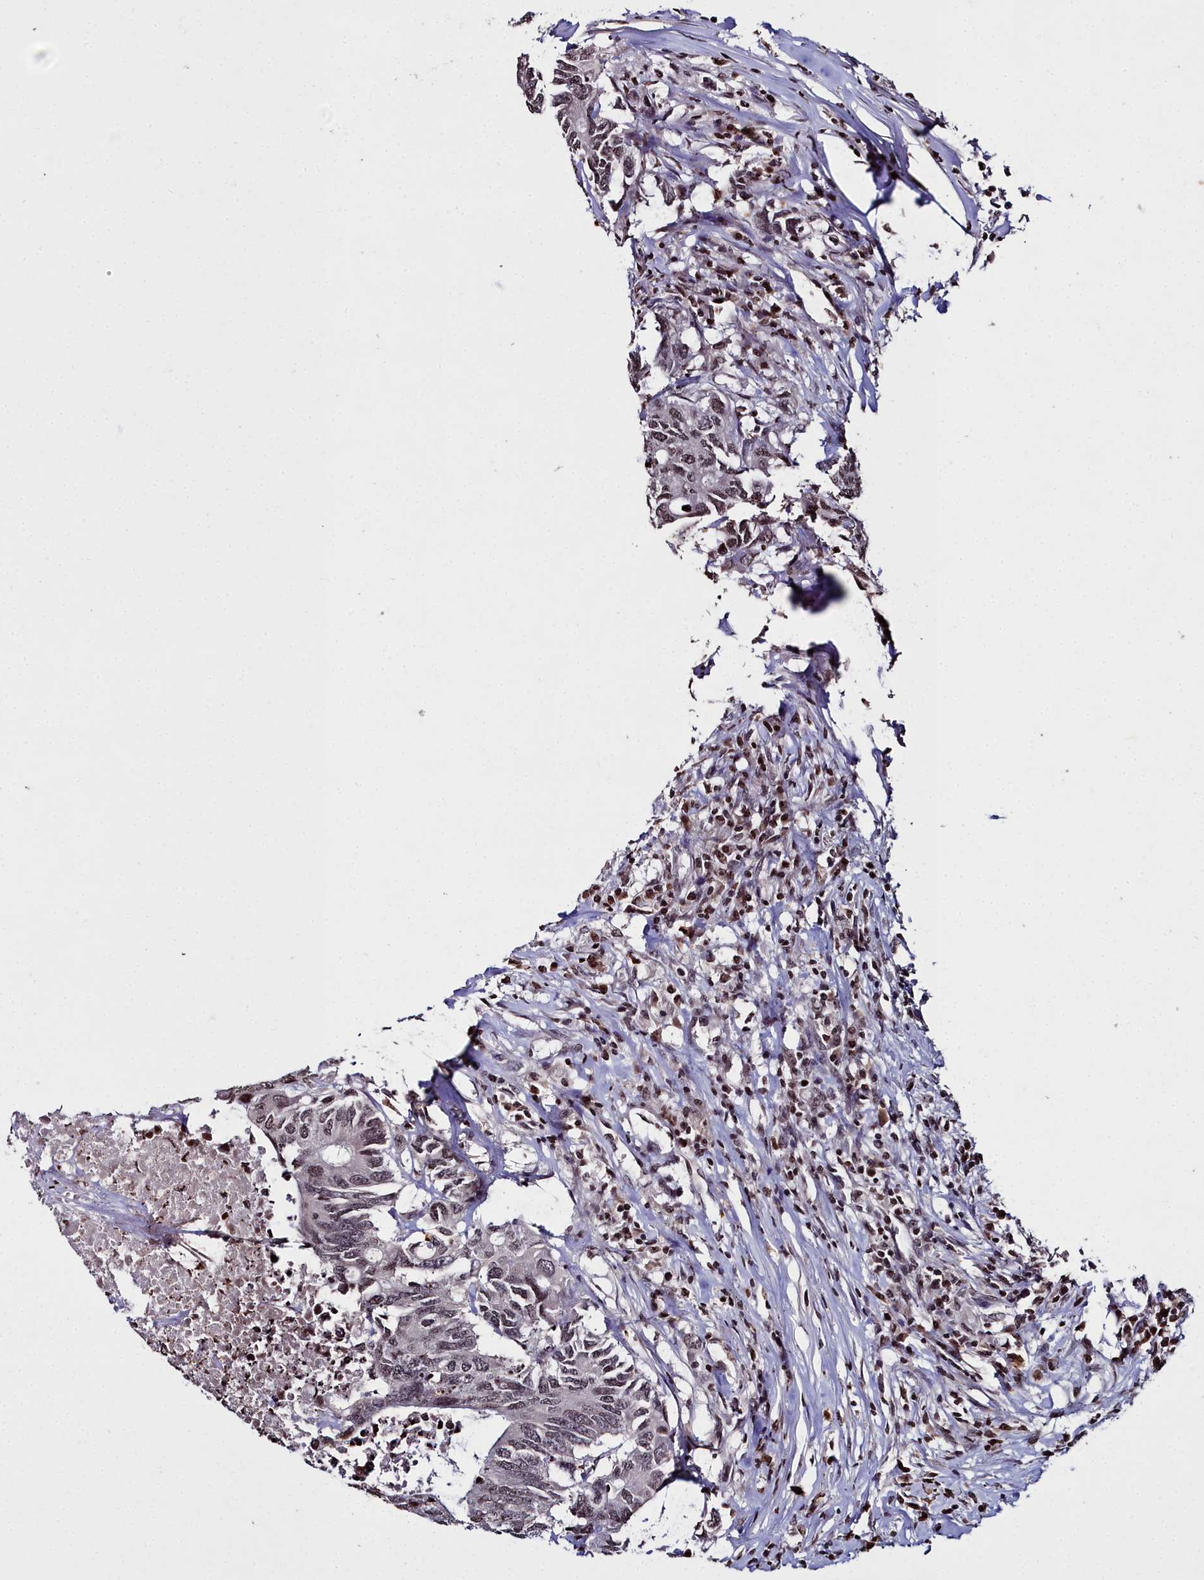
{"staining": {"intensity": "weak", "quantity": "25%-75%", "location": "nuclear"}, "tissue": "colorectal cancer", "cell_type": "Tumor cells", "image_type": "cancer", "snomed": [{"axis": "morphology", "description": "Adenocarcinoma, NOS"}, {"axis": "topography", "description": "Colon"}], "caption": "A brown stain labels weak nuclear staining of a protein in human colorectal cancer (adenocarcinoma) tumor cells.", "gene": "FZD4", "patient": {"sex": "male", "age": 71}}